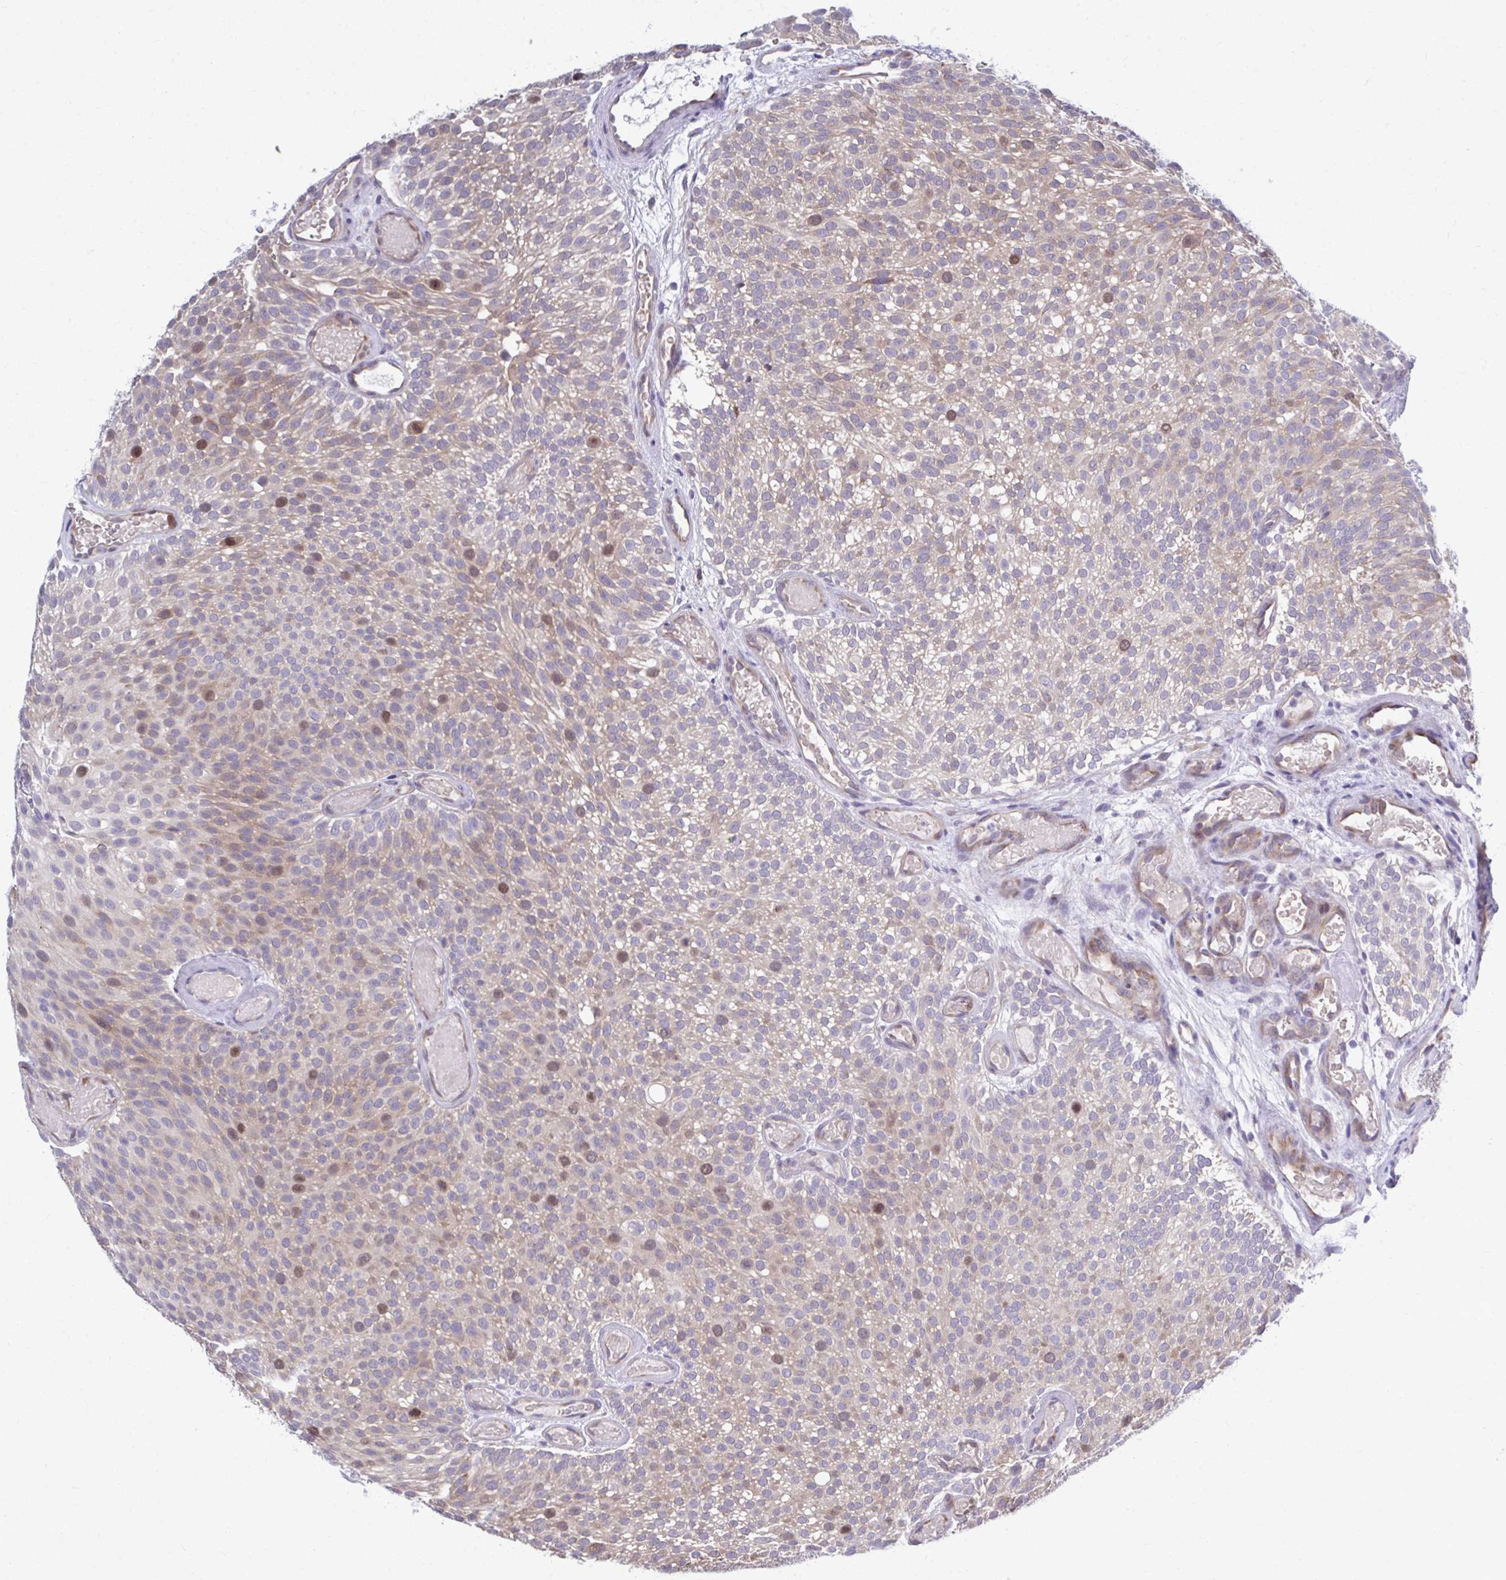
{"staining": {"intensity": "weak", "quantity": ">75%", "location": "cytoplasmic/membranous,nuclear"}, "tissue": "urothelial cancer", "cell_type": "Tumor cells", "image_type": "cancer", "snomed": [{"axis": "morphology", "description": "Urothelial carcinoma, Low grade"}, {"axis": "topography", "description": "Urinary bladder"}], "caption": "Weak cytoplasmic/membranous and nuclear protein positivity is appreciated in about >75% of tumor cells in urothelial carcinoma (low-grade). The staining is performed using DAB (3,3'-diaminobenzidine) brown chromogen to label protein expression. The nuclei are counter-stained blue using hematoxylin.", "gene": "SELENON", "patient": {"sex": "male", "age": 78}}